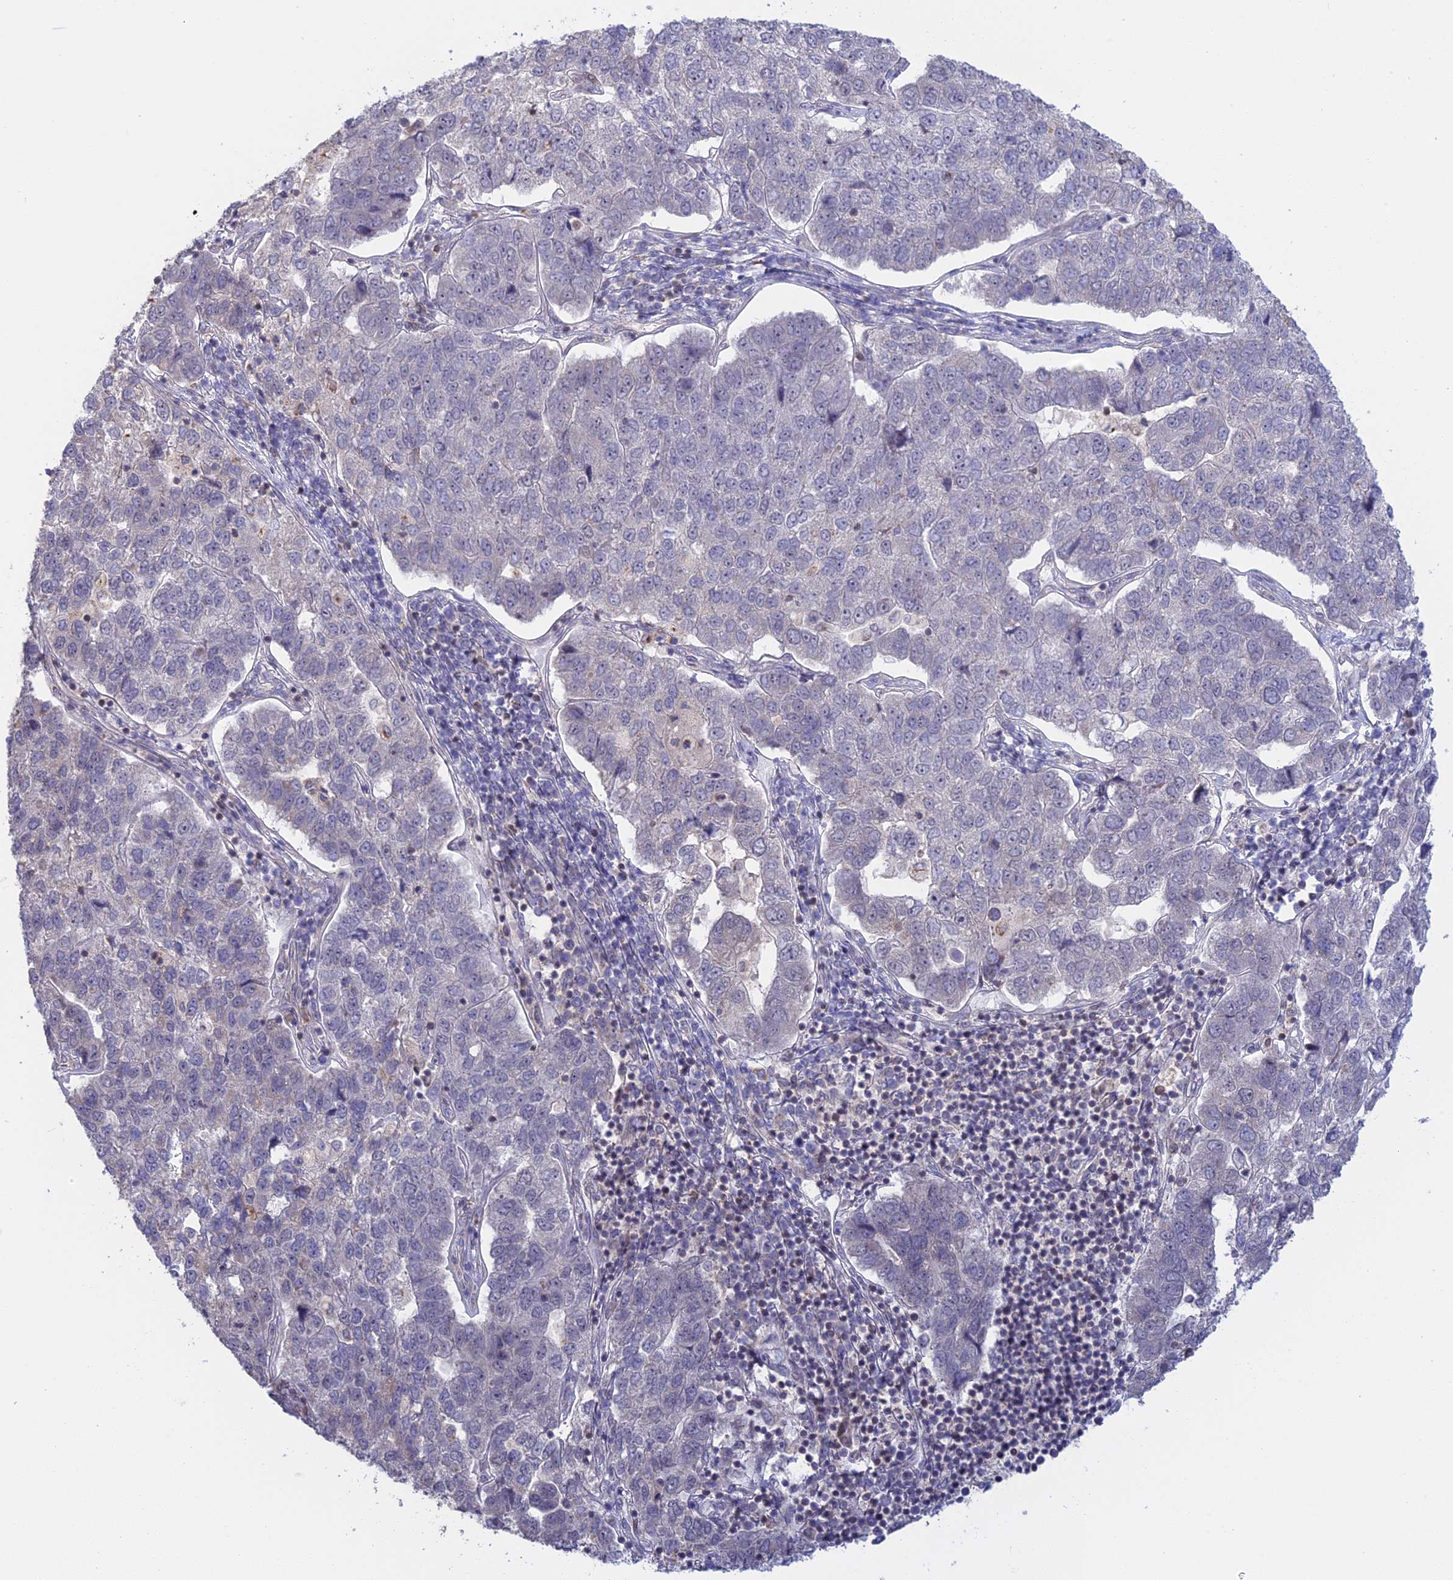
{"staining": {"intensity": "negative", "quantity": "none", "location": "none"}, "tissue": "pancreatic cancer", "cell_type": "Tumor cells", "image_type": "cancer", "snomed": [{"axis": "morphology", "description": "Adenocarcinoma, NOS"}, {"axis": "topography", "description": "Pancreas"}], "caption": "The histopathology image reveals no significant positivity in tumor cells of pancreatic cancer (adenocarcinoma).", "gene": "GSKIP", "patient": {"sex": "female", "age": 61}}